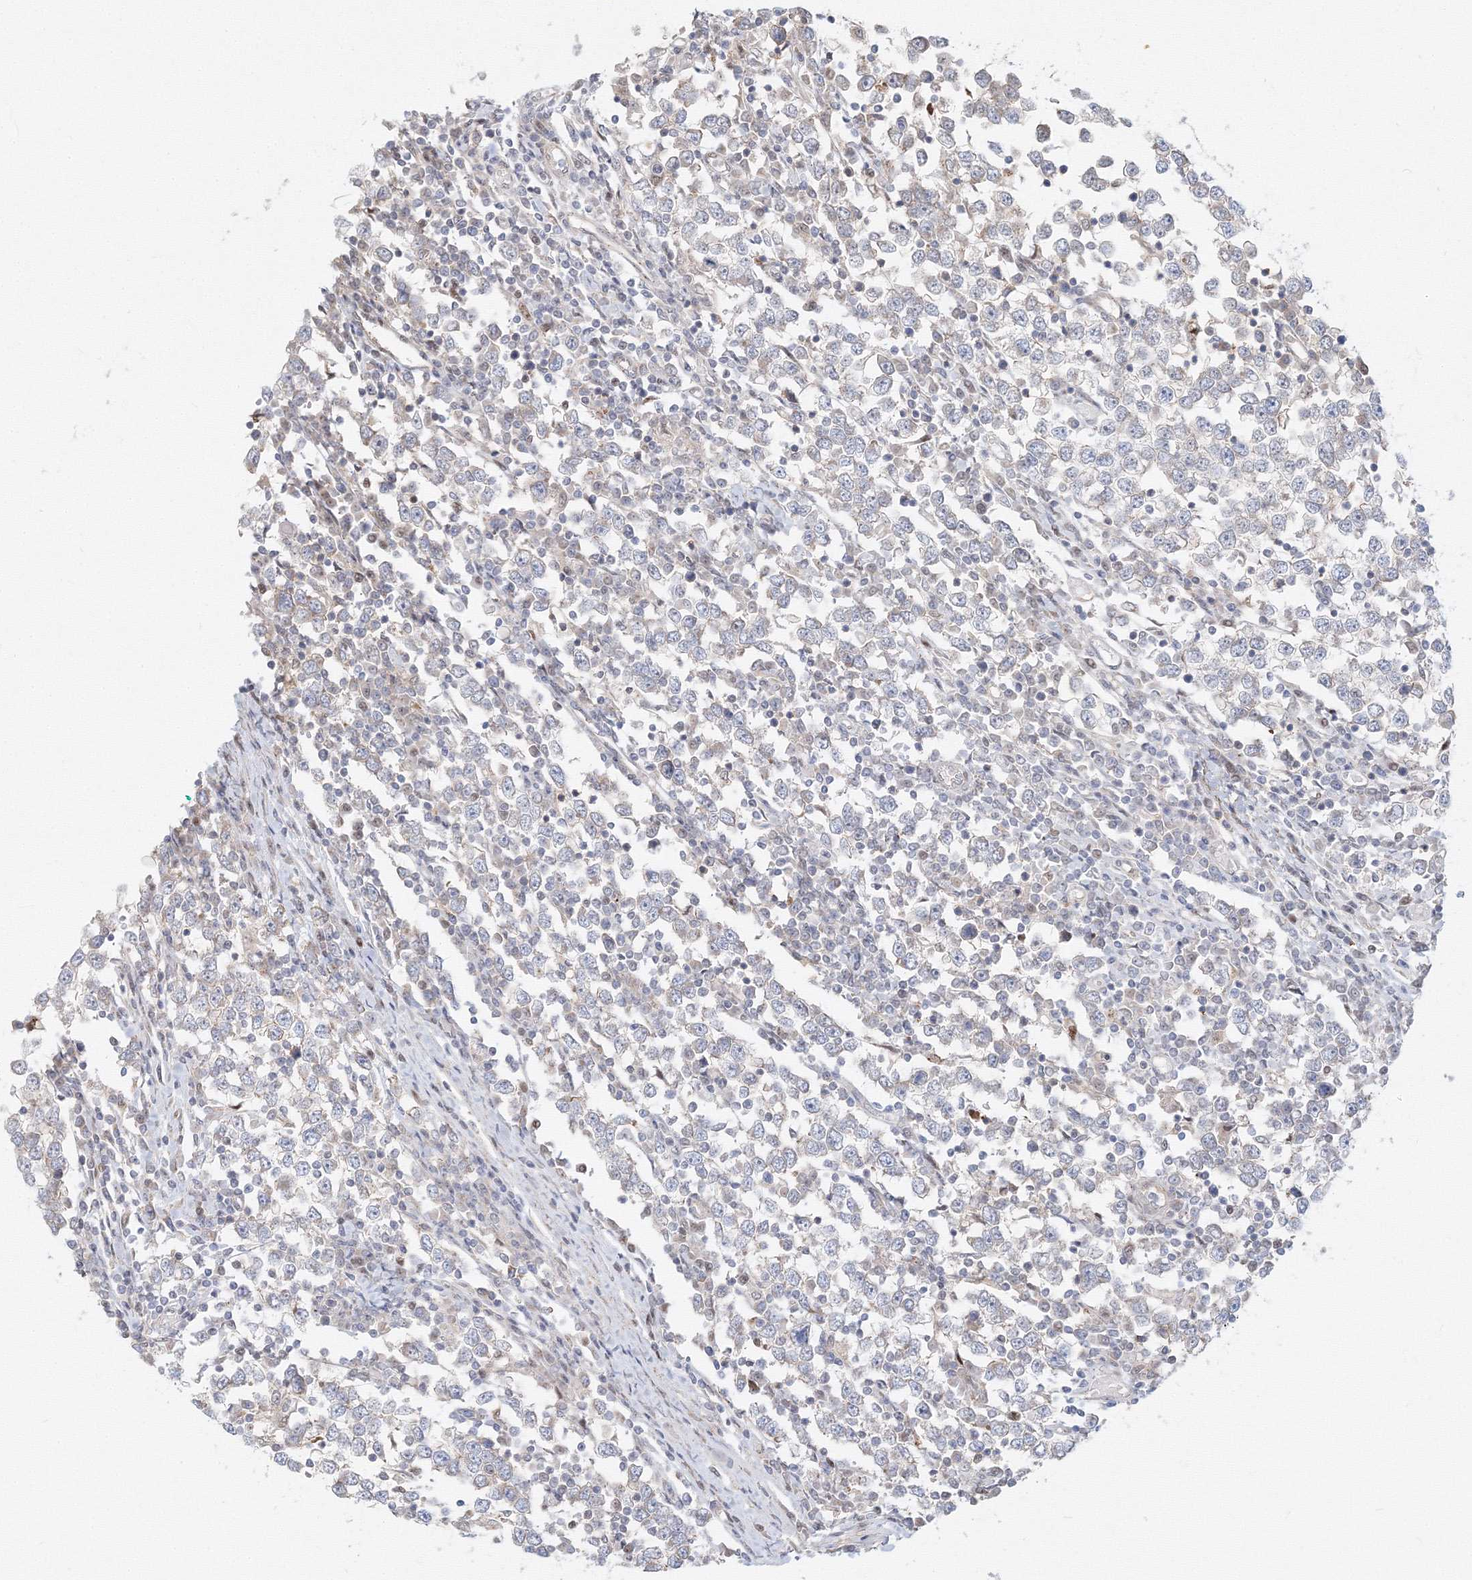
{"staining": {"intensity": "weak", "quantity": "<25%", "location": "cytoplasmic/membranous"}, "tissue": "testis cancer", "cell_type": "Tumor cells", "image_type": "cancer", "snomed": [{"axis": "morphology", "description": "Seminoma, NOS"}, {"axis": "topography", "description": "Testis"}], "caption": "Seminoma (testis) was stained to show a protein in brown. There is no significant expression in tumor cells.", "gene": "ARHGAP21", "patient": {"sex": "male", "age": 65}}